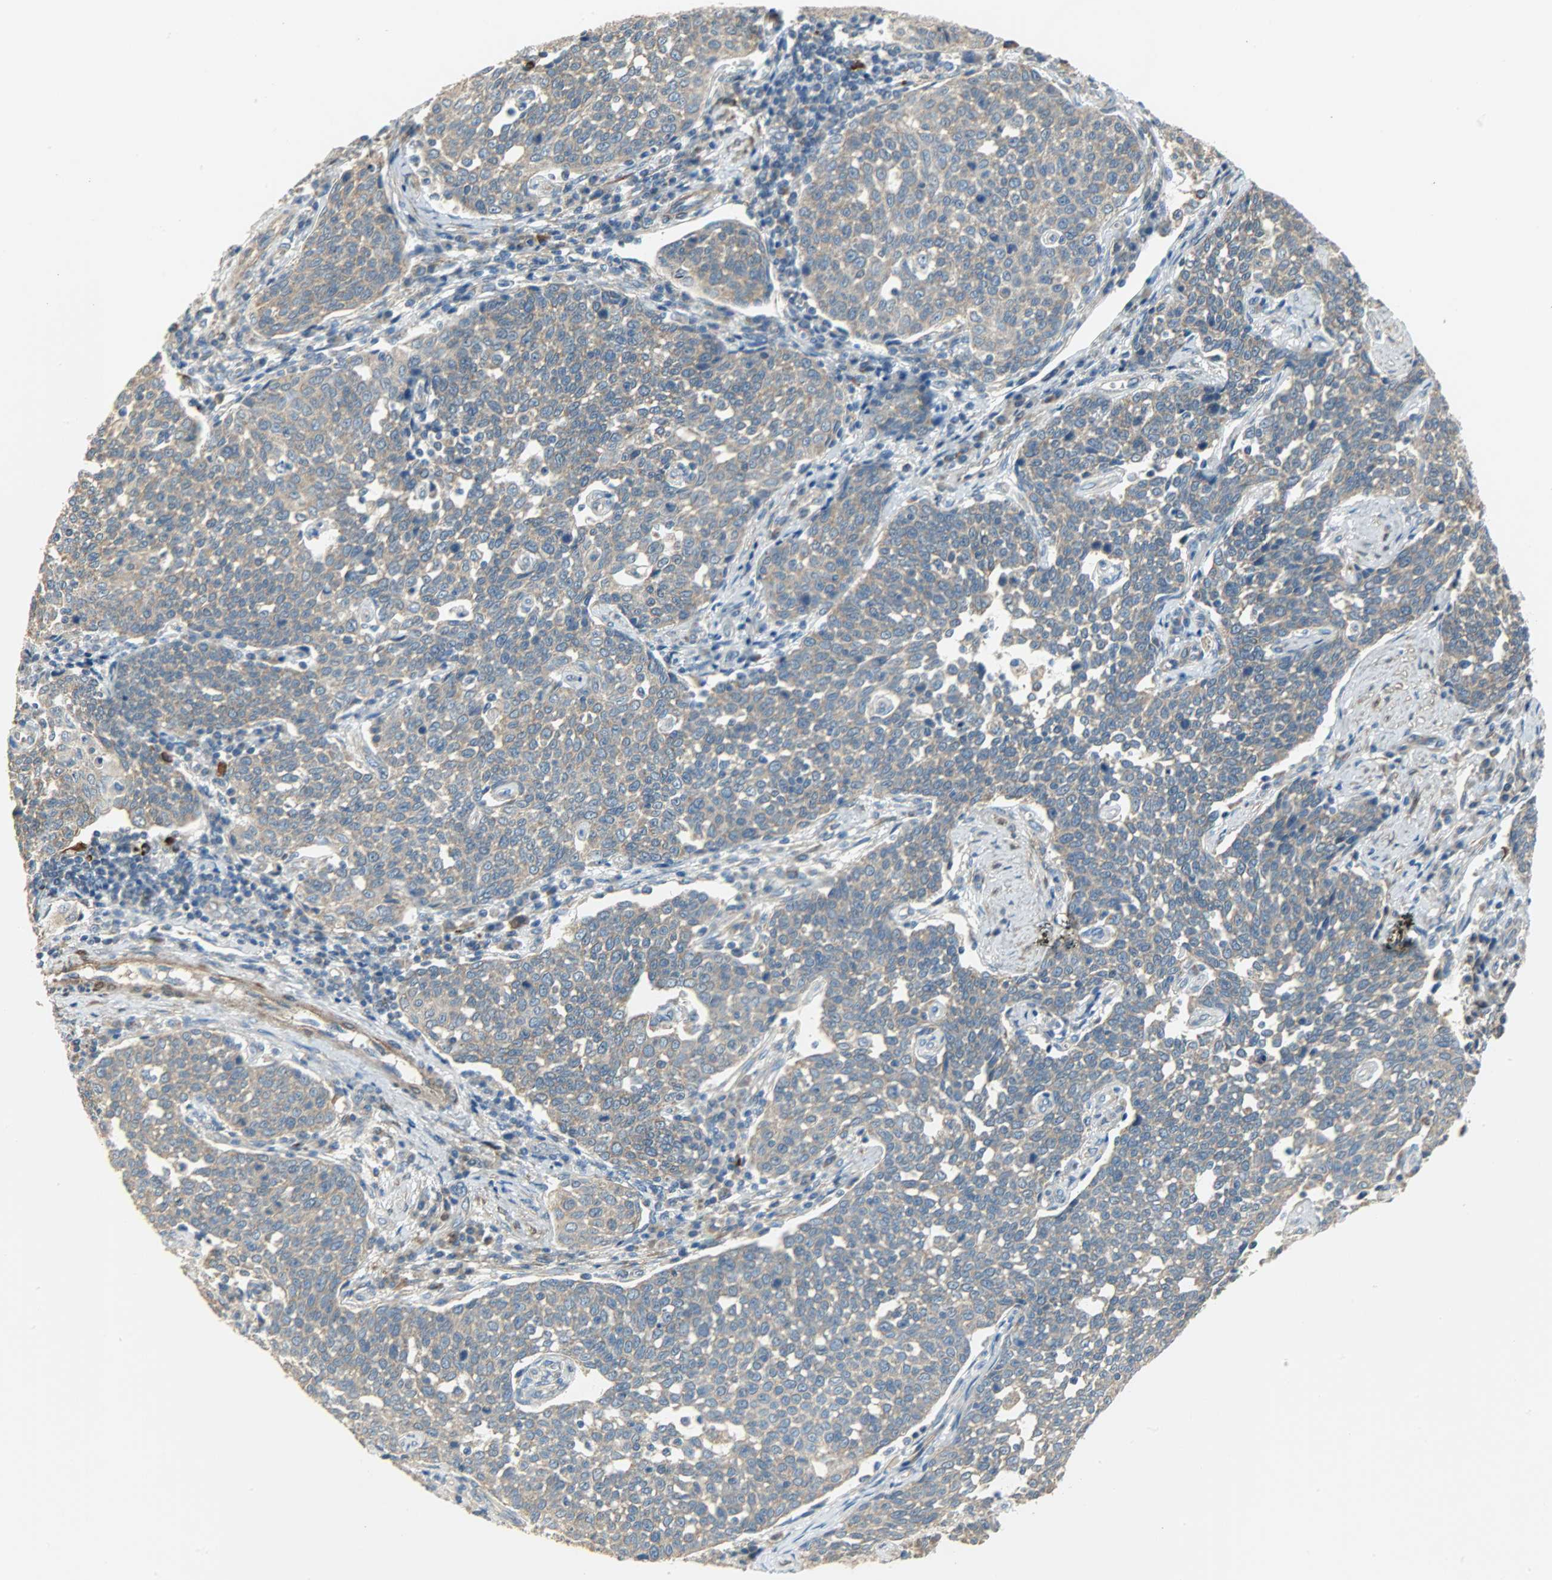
{"staining": {"intensity": "moderate", "quantity": ">75%", "location": "cytoplasmic/membranous"}, "tissue": "cervical cancer", "cell_type": "Tumor cells", "image_type": "cancer", "snomed": [{"axis": "morphology", "description": "Squamous cell carcinoma, NOS"}, {"axis": "topography", "description": "Cervix"}], "caption": "Moderate cytoplasmic/membranous staining for a protein is appreciated in approximately >75% of tumor cells of cervical cancer (squamous cell carcinoma) using IHC.", "gene": "C1orf198", "patient": {"sex": "female", "age": 34}}